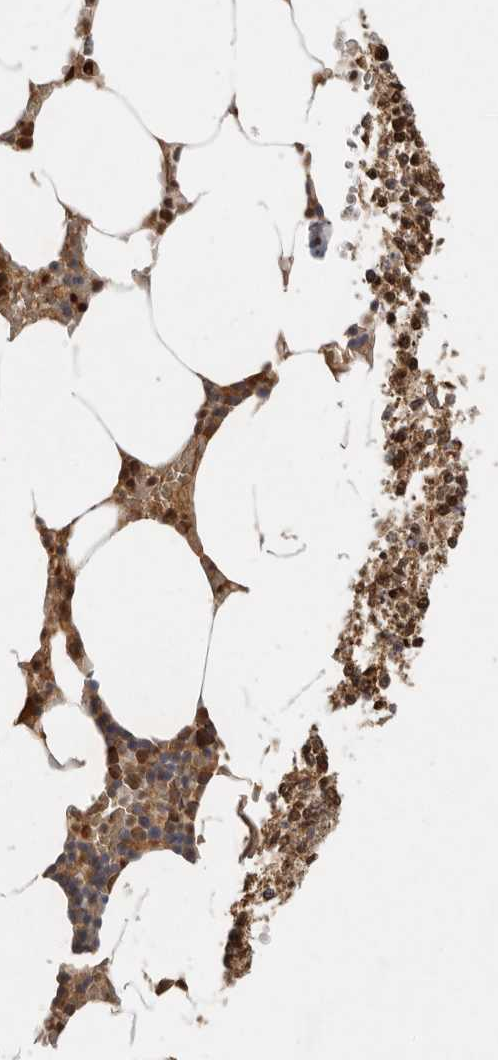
{"staining": {"intensity": "moderate", "quantity": "25%-75%", "location": "cytoplasmic/membranous,nuclear"}, "tissue": "bone marrow", "cell_type": "Hematopoietic cells", "image_type": "normal", "snomed": [{"axis": "morphology", "description": "Normal tissue, NOS"}, {"axis": "topography", "description": "Bone marrow"}], "caption": "Immunohistochemical staining of normal human bone marrow reveals moderate cytoplasmic/membranous,nuclear protein expression in about 25%-75% of hematopoietic cells.", "gene": "PSMA5", "patient": {"sex": "male", "age": 70}}